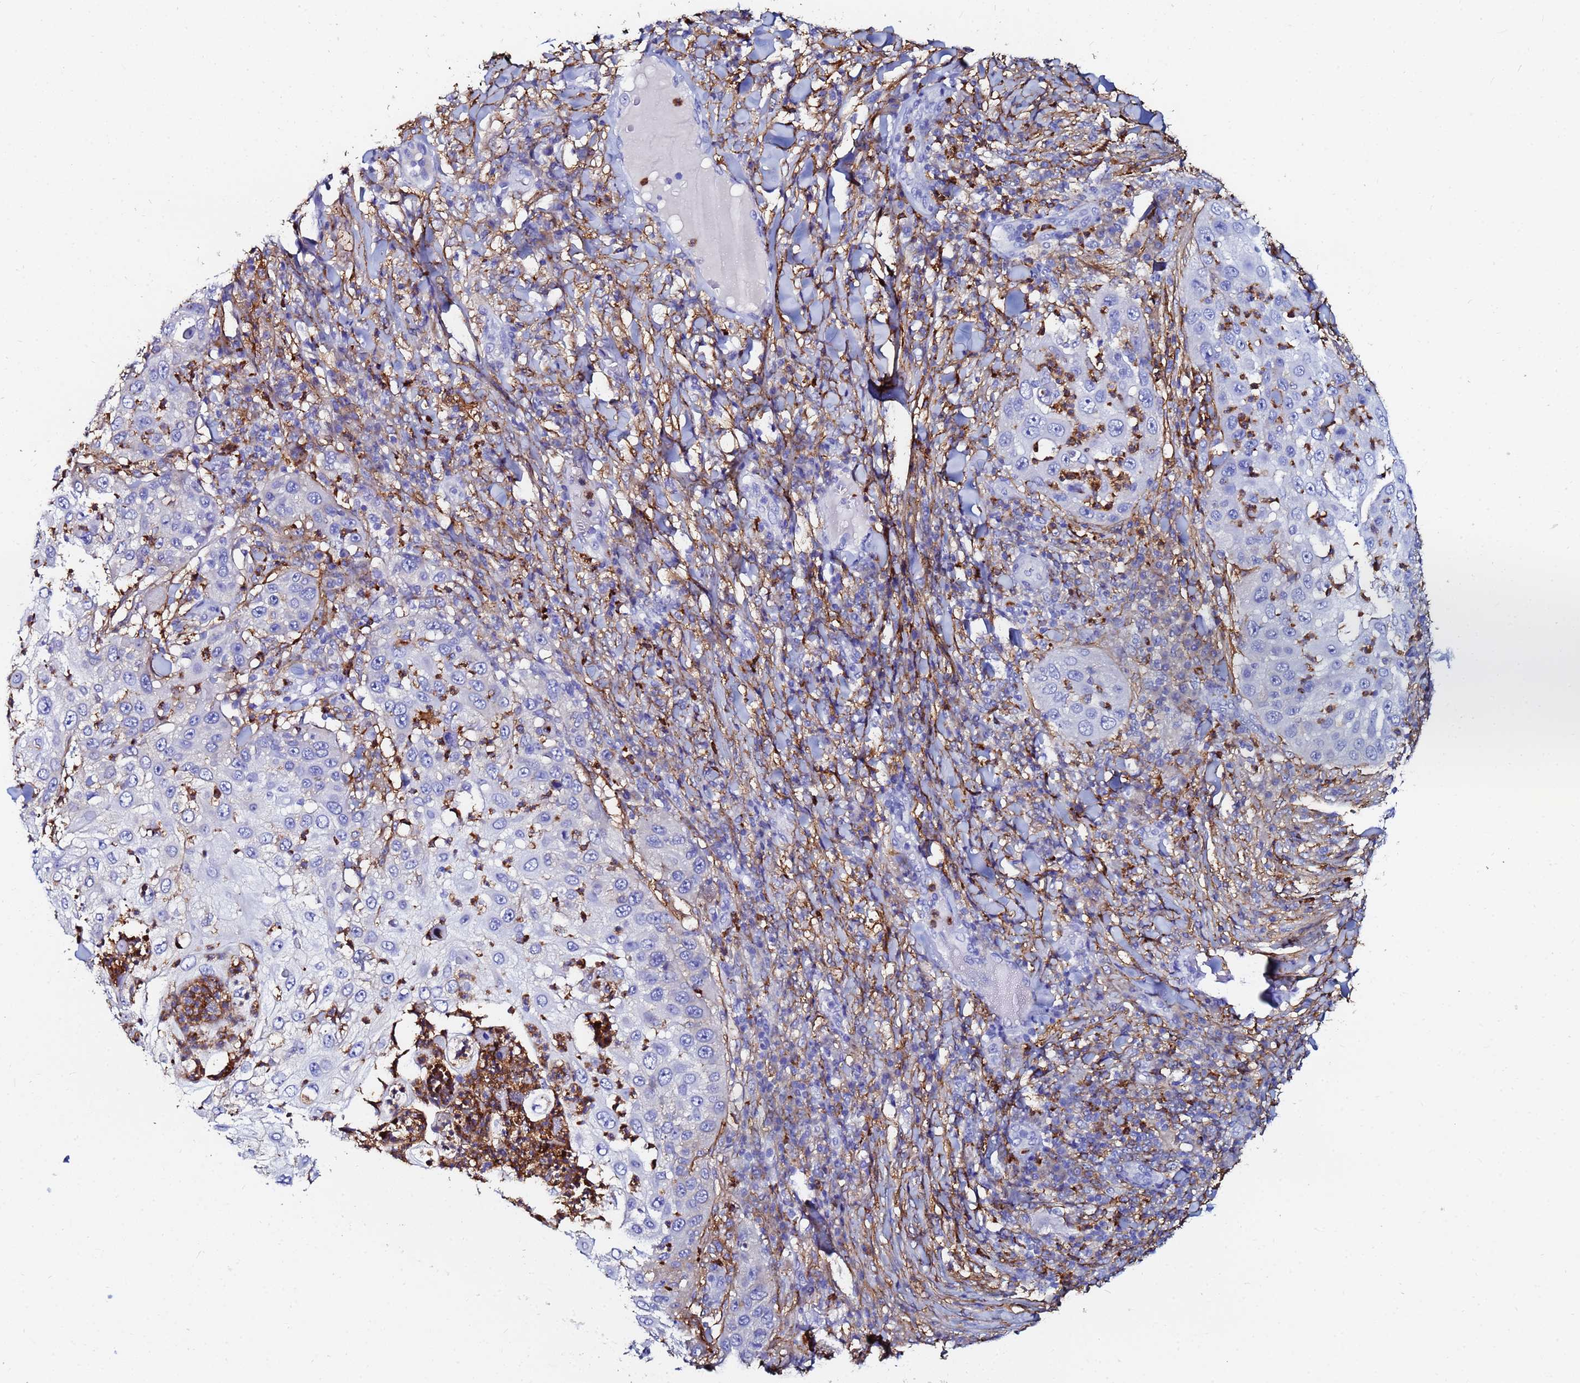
{"staining": {"intensity": "negative", "quantity": "none", "location": "none"}, "tissue": "skin cancer", "cell_type": "Tumor cells", "image_type": "cancer", "snomed": [{"axis": "morphology", "description": "Squamous cell carcinoma, NOS"}, {"axis": "topography", "description": "Skin"}], "caption": "Skin squamous cell carcinoma was stained to show a protein in brown. There is no significant staining in tumor cells.", "gene": "BASP1", "patient": {"sex": "female", "age": 44}}